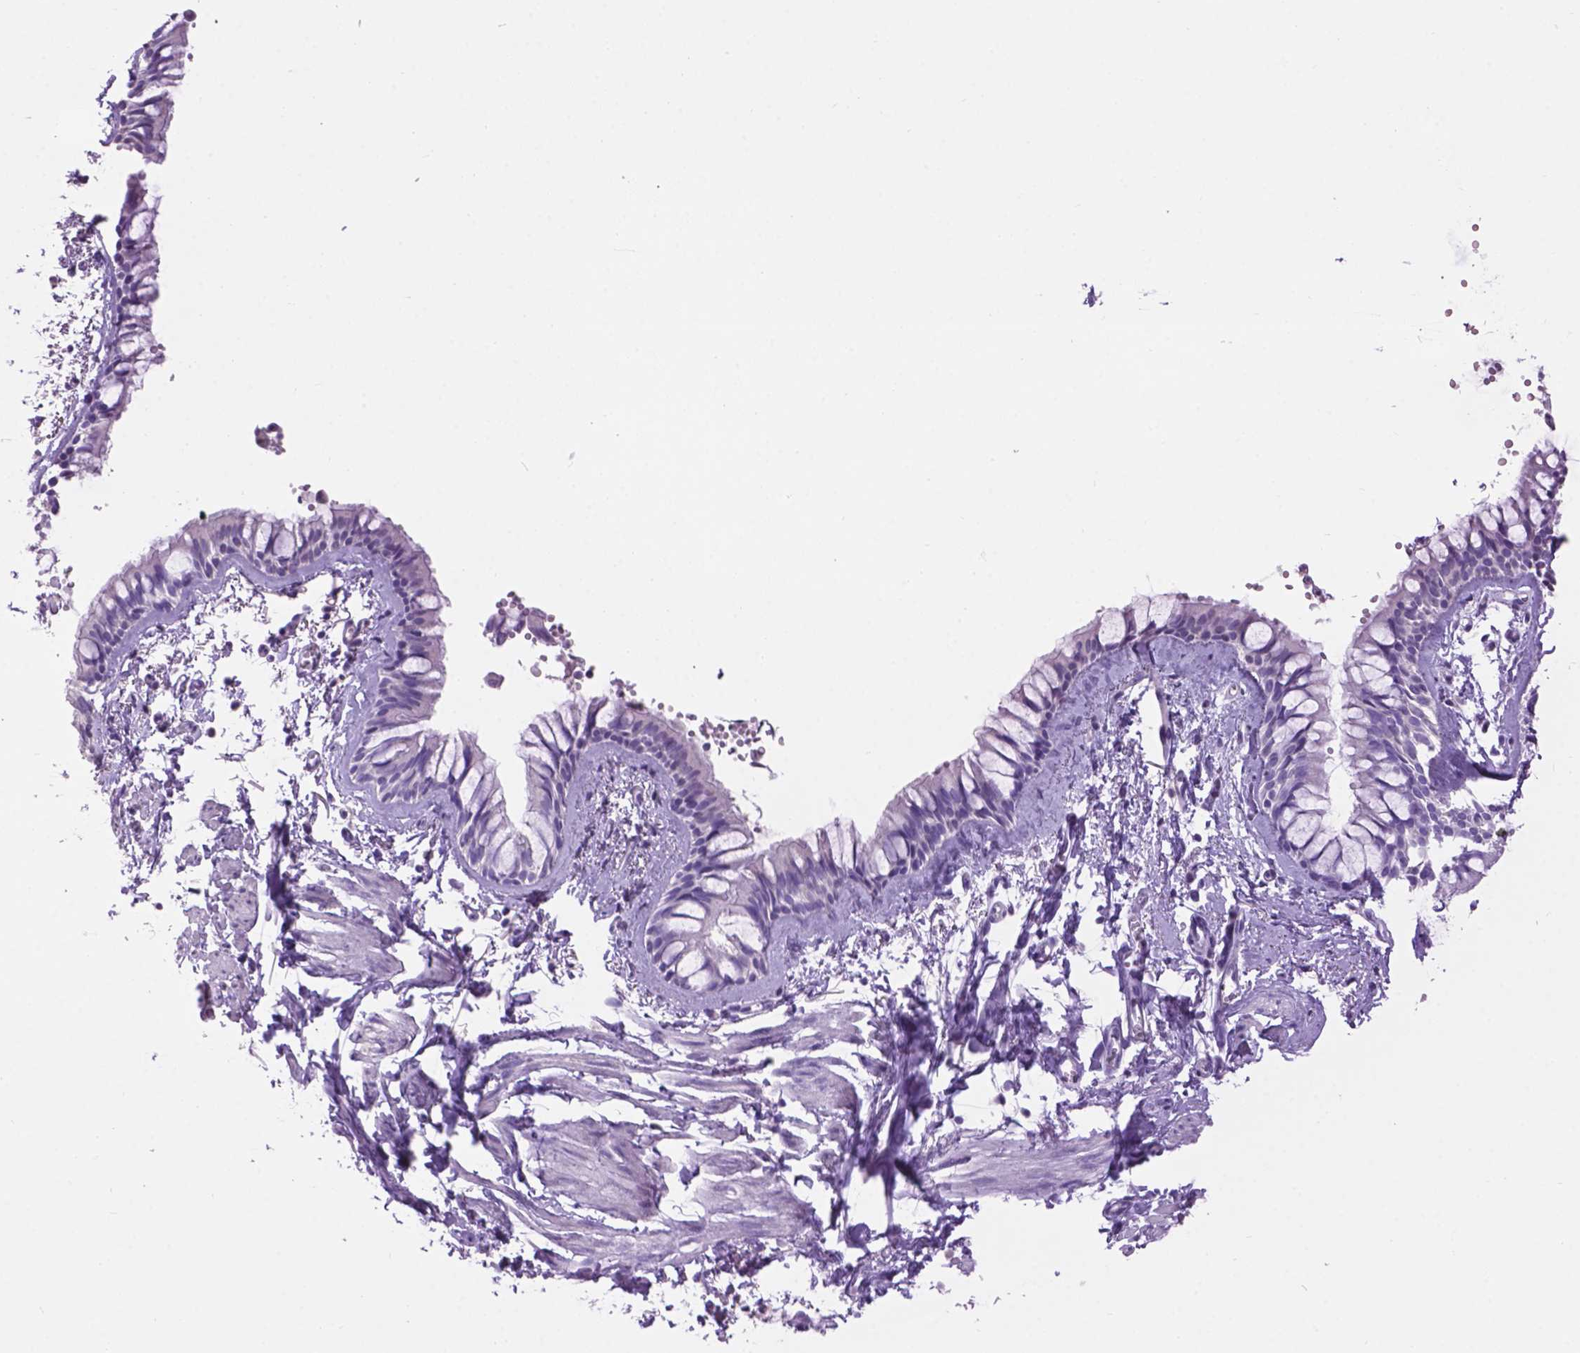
{"staining": {"intensity": "negative", "quantity": "none", "location": "none"}, "tissue": "bronchus", "cell_type": "Respiratory epithelial cells", "image_type": "normal", "snomed": [{"axis": "morphology", "description": "Normal tissue, NOS"}, {"axis": "topography", "description": "Bronchus"}], "caption": "This is an immunohistochemistry (IHC) micrograph of unremarkable bronchus. There is no staining in respiratory epithelial cells.", "gene": "CRYBA4", "patient": {"sex": "female", "age": 59}}